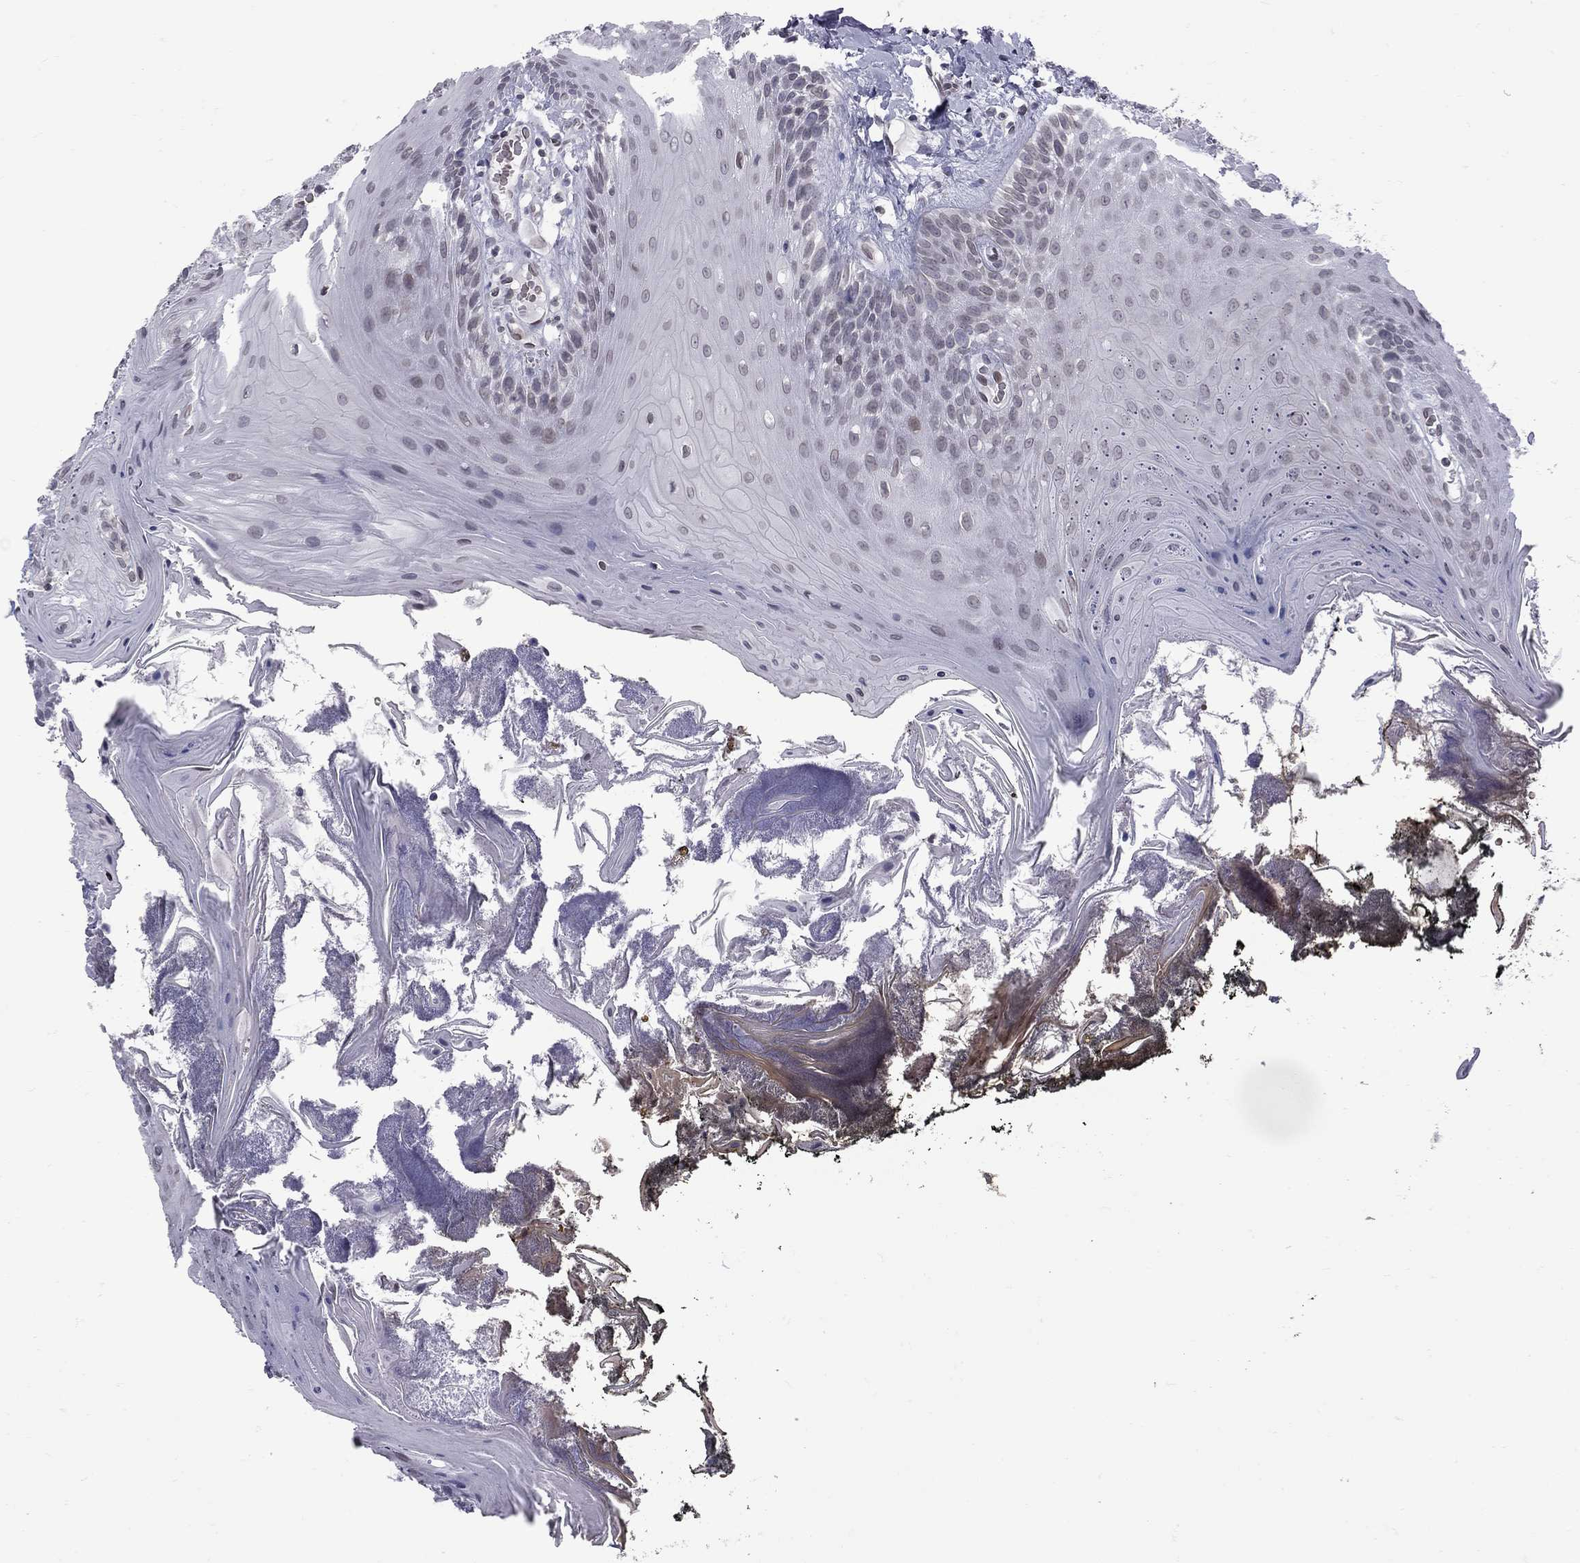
{"staining": {"intensity": "negative", "quantity": "none", "location": "none"}, "tissue": "oral mucosa", "cell_type": "Squamous epithelial cells", "image_type": "normal", "snomed": [{"axis": "morphology", "description": "Normal tissue, NOS"}, {"axis": "topography", "description": "Oral tissue"}], "caption": "Image shows no protein staining in squamous epithelial cells of unremarkable oral mucosa. (Stains: DAB (3,3'-diaminobenzidine) IHC with hematoxylin counter stain, Microscopy: brightfield microscopy at high magnification).", "gene": "CLTCL1", "patient": {"sex": "male", "age": 9}}